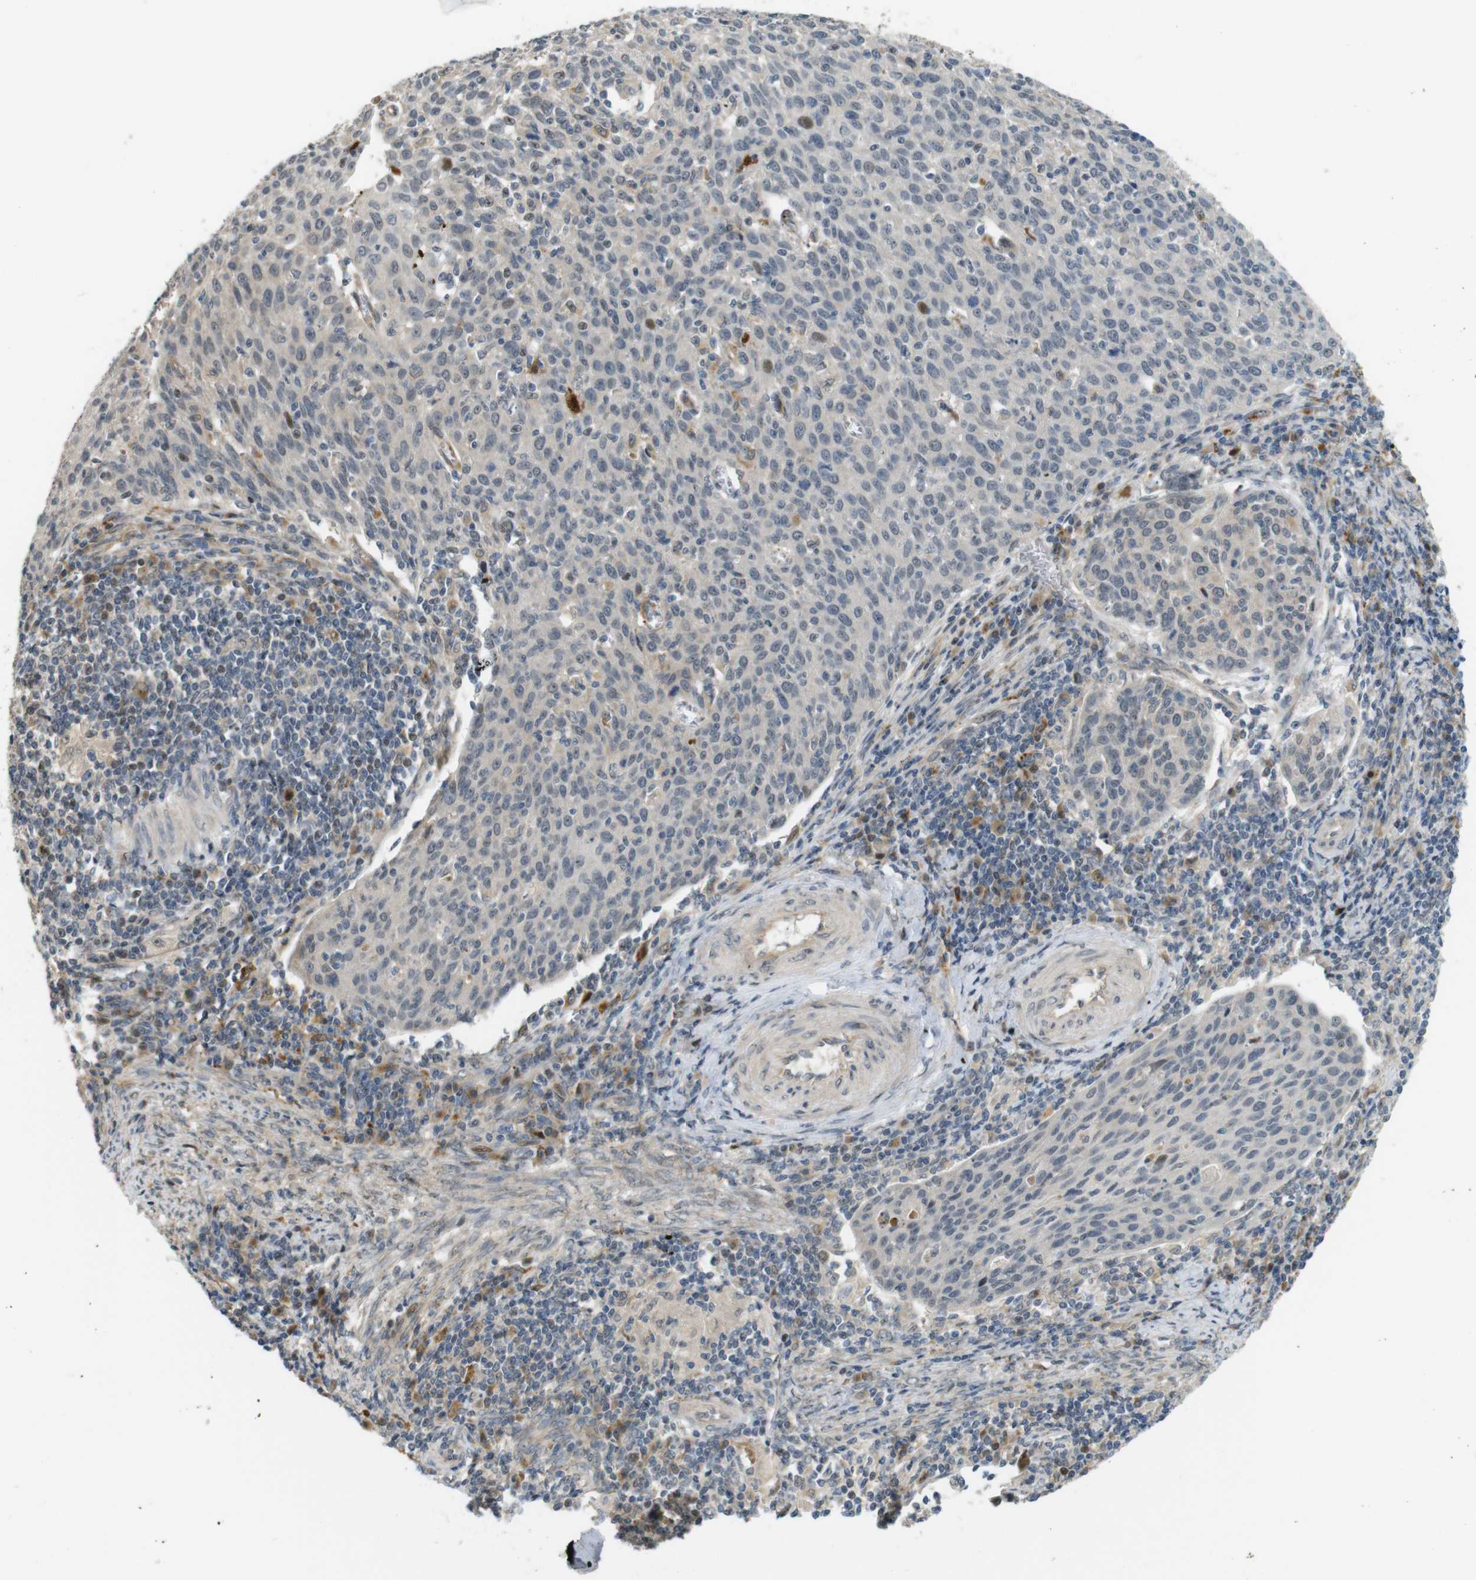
{"staining": {"intensity": "negative", "quantity": "none", "location": "none"}, "tissue": "cervical cancer", "cell_type": "Tumor cells", "image_type": "cancer", "snomed": [{"axis": "morphology", "description": "Squamous cell carcinoma, NOS"}, {"axis": "topography", "description": "Cervix"}], "caption": "This is an immunohistochemistry histopathology image of human squamous cell carcinoma (cervical). There is no staining in tumor cells.", "gene": "TSPAN9", "patient": {"sex": "female", "age": 38}}